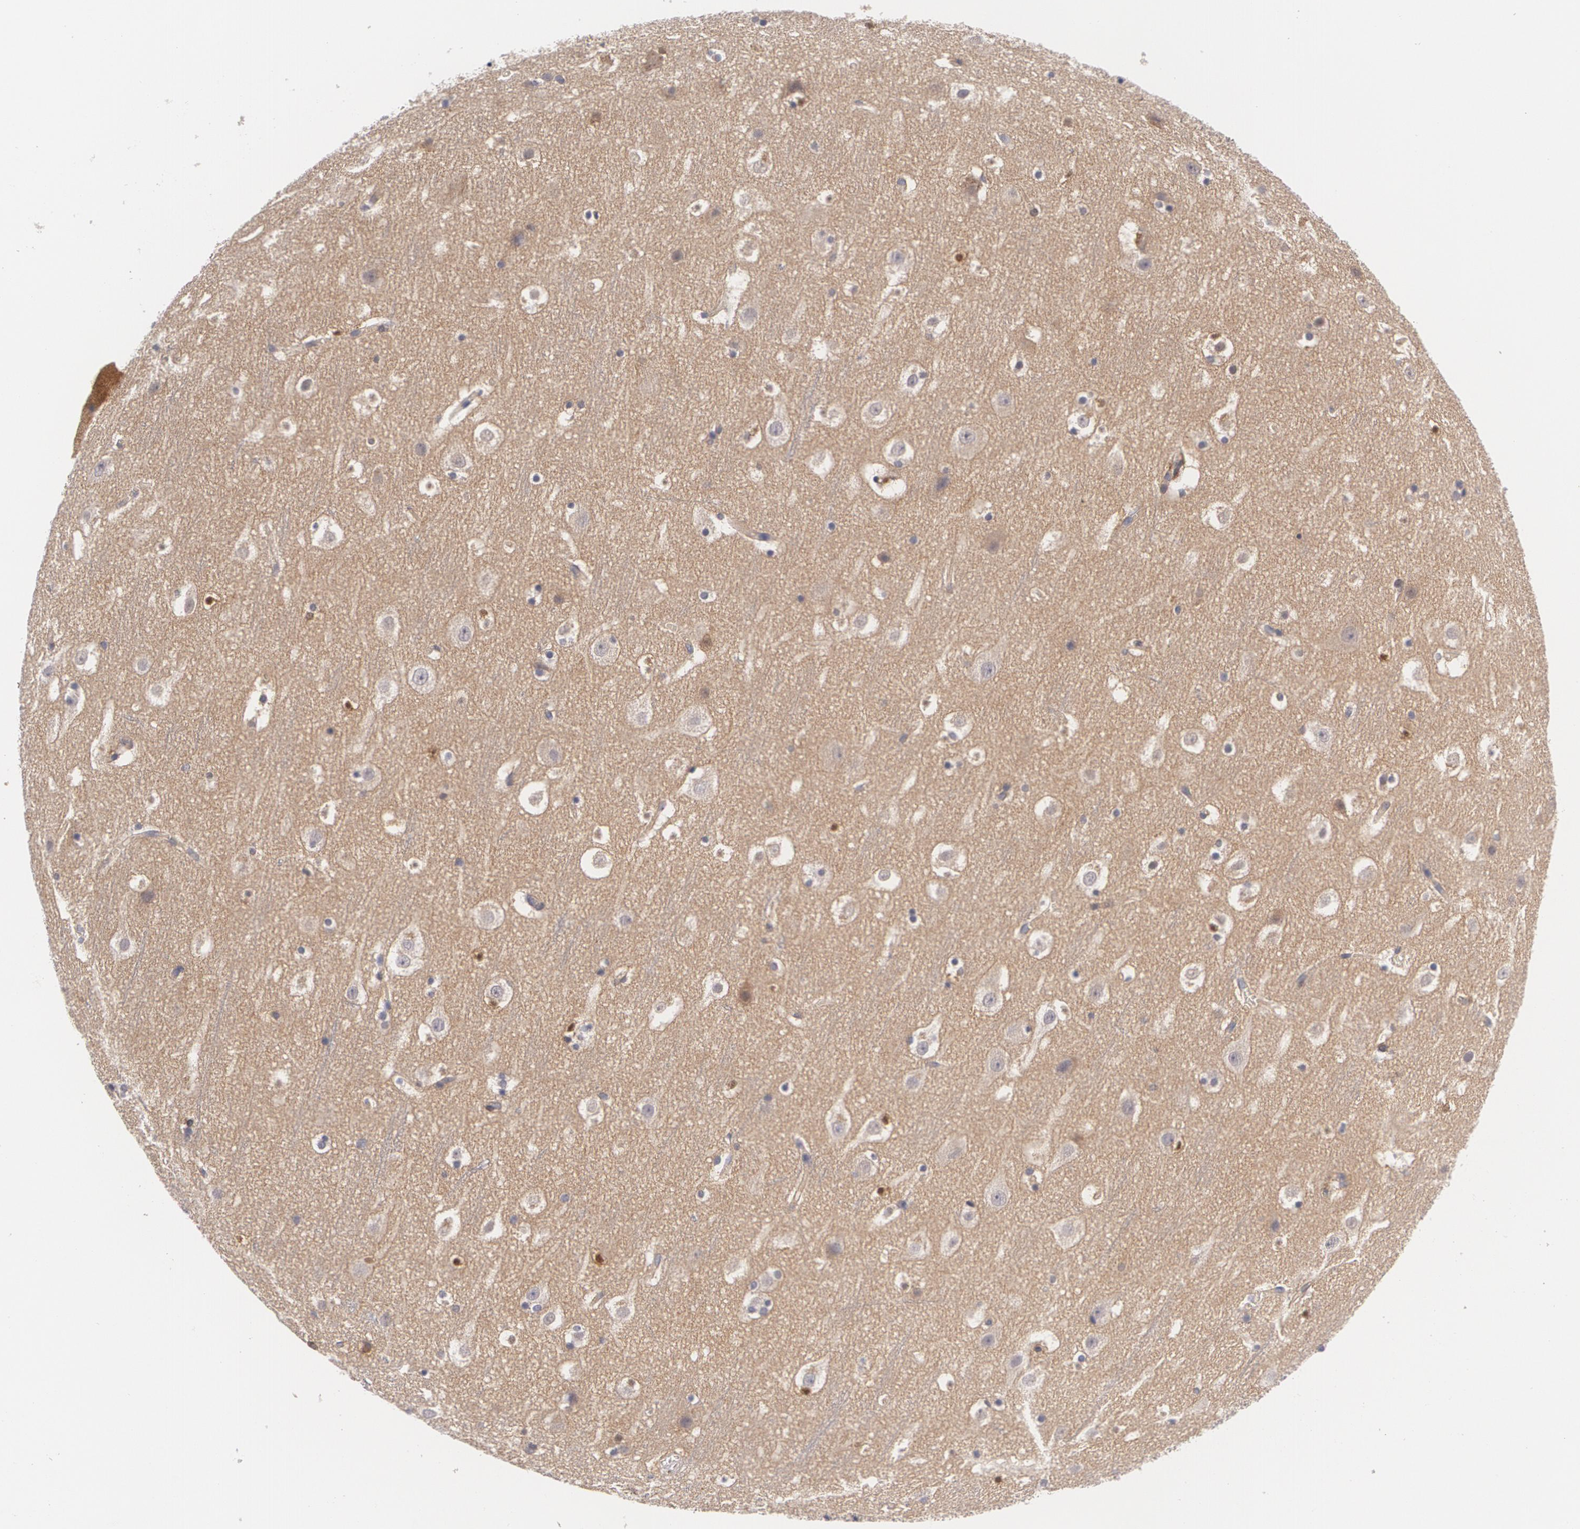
{"staining": {"intensity": "weak", "quantity": "25%-75%", "location": "cytoplasmic/membranous"}, "tissue": "cerebral cortex", "cell_type": "Endothelial cells", "image_type": "normal", "snomed": [{"axis": "morphology", "description": "Normal tissue, NOS"}, {"axis": "topography", "description": "Cerebral cortex"}], "caption": "DAB (3,3'-diaminobenzidine) immunohistochemical staining of benign cerebral cortex reveals weak cytoplasmic/membranous protein positivity in about 25%-75% of endothelial cells. (Brightfield microscopy of DAB IHC at high magnification).", "gene": "CASK", "patient": {"sex": "male", "age": 45}}